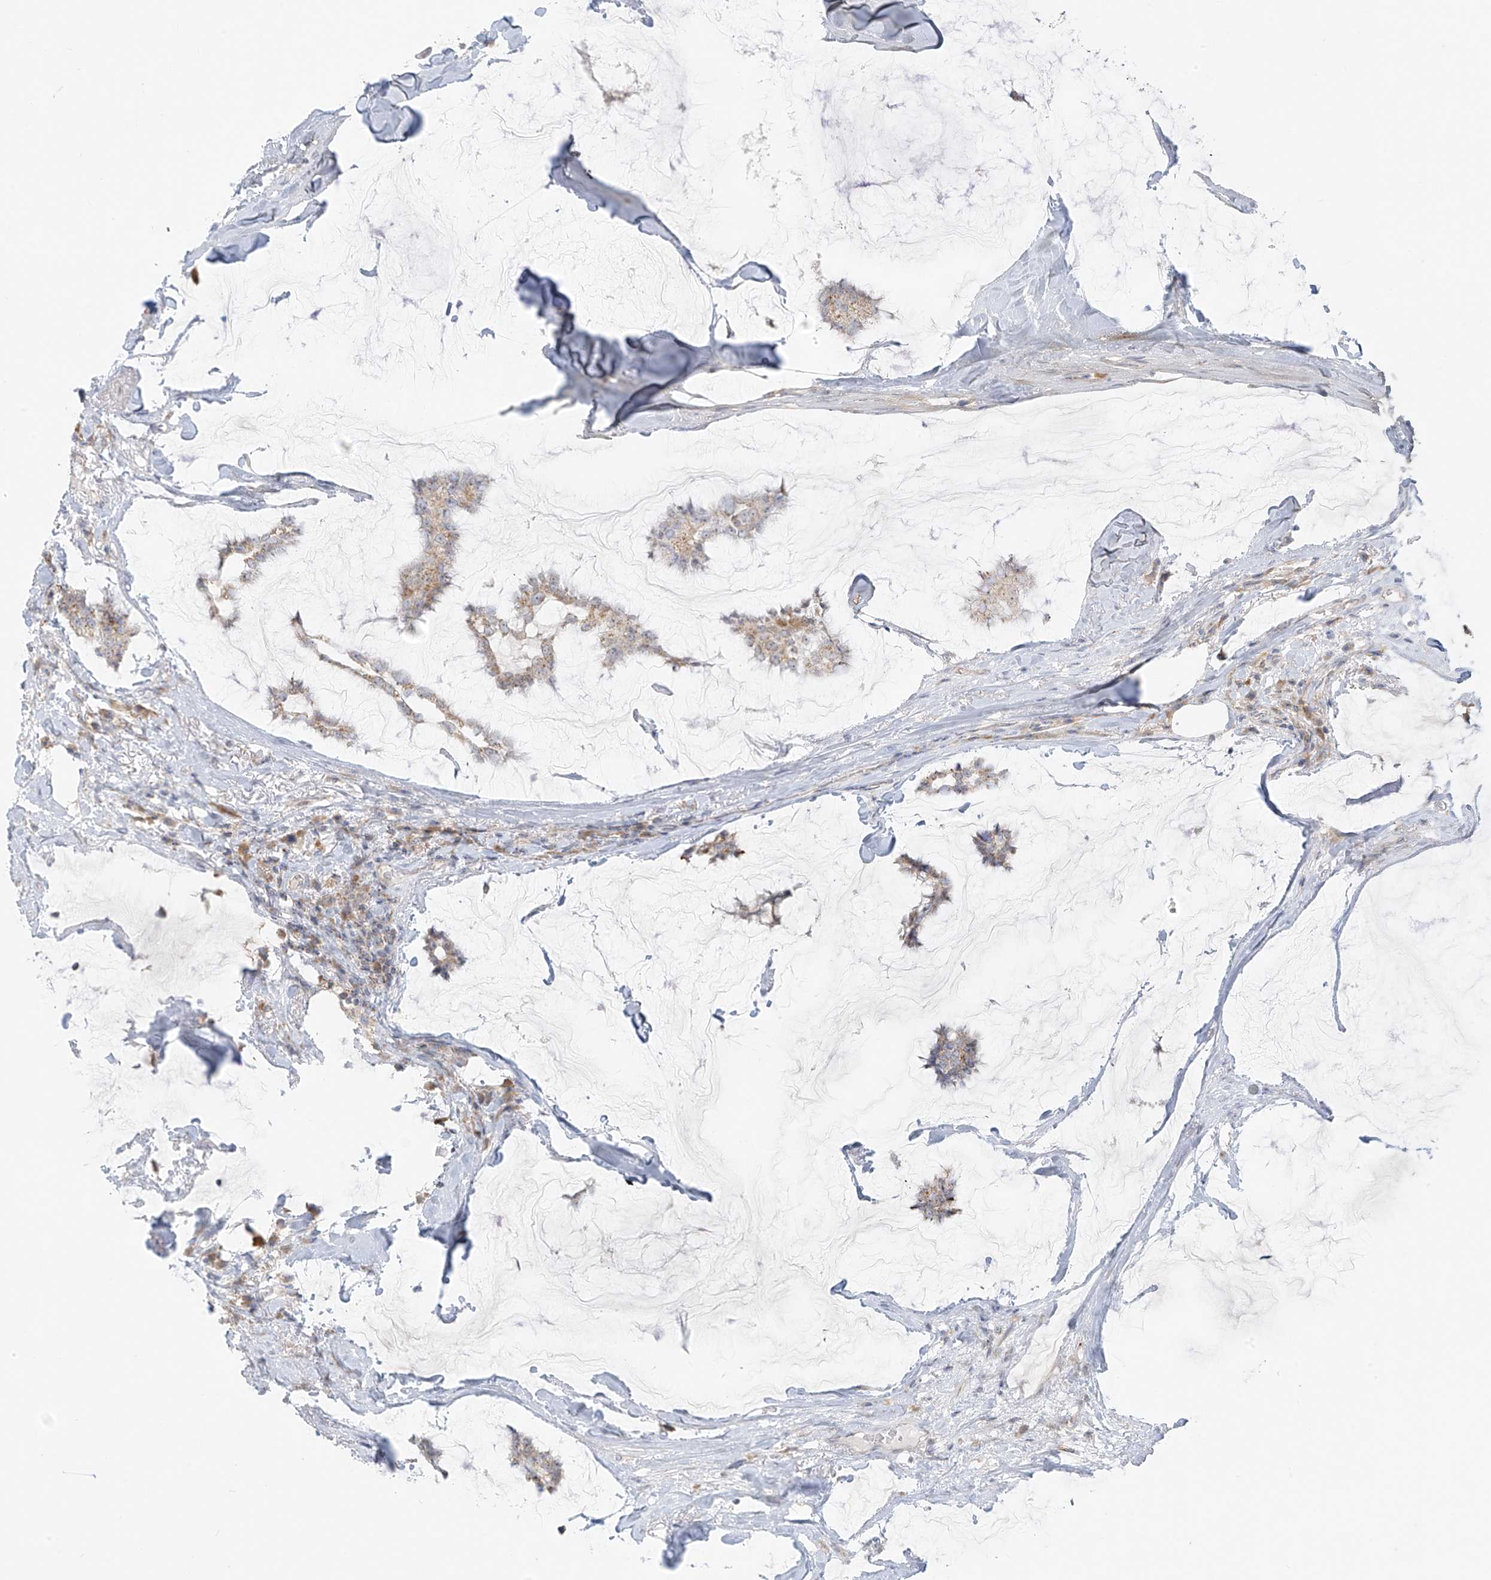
{"staining": {"intensity": "moderate", "quantity": ">75%", "location": "cytoplasmic/membranous"}, "tissue": "breast cancer", "cell_type": "Tumor cells", "image_type": "cancer", "snomed": [{"axis": "morphology", "description": "Duct carcinoma"}, {"axis": "topography", "description": "Breast"}], "caption": "This is an image of immunohistochemistry staining of breast cancer (invasive ductal carcinoma), which shows moderate positivity in the cytoplasmic/membranous of tumor cells.", "gene": "UST", "patient": {"sex": "female", "age": 93}}